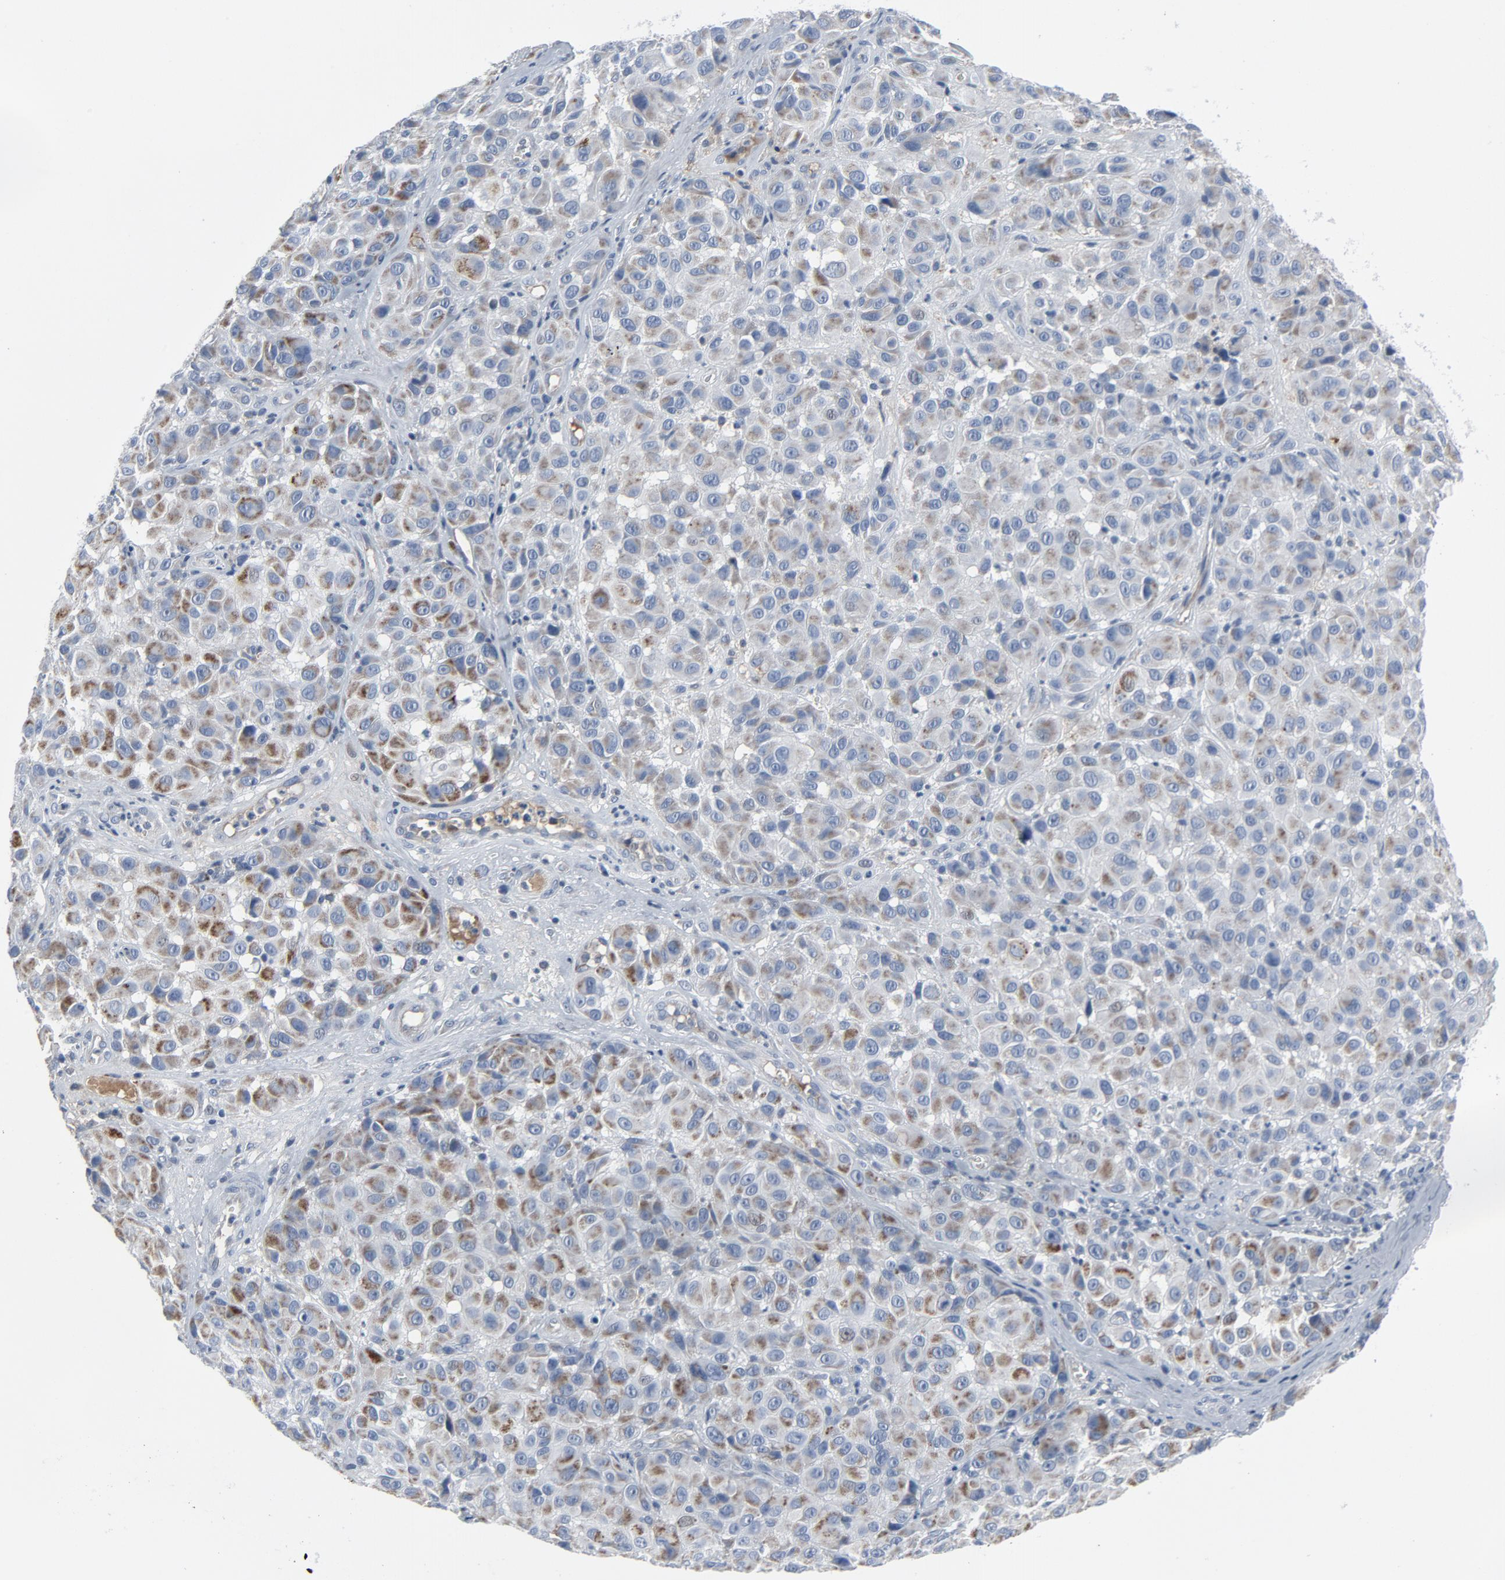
{"staining": {"intensity": "weak", "quantity": "<25%", "location": "cytoplasmic/membranous"}, "tissue": "melanoma", "cell_type": "Tumor cells", "image_type": "cancer", "snomed": [{"axis": "morphology", "description": "Malignant melanoma, NOS"}, {"axis": "topography", "description": "Skin"}], "caption": "High magnification brightfield microscopy of malignant melanoma stained with DAB (3,3'-diaminobenzidine) (brown) and counterstained with hematoxylin (blue): tumor cells show no significant positivity. (DAB (3,3'-diaminobenzidine) IHC with hematoxylin counter stain).", "gene": "GPX2", "patient": {"sex": "female", "age": 21}}